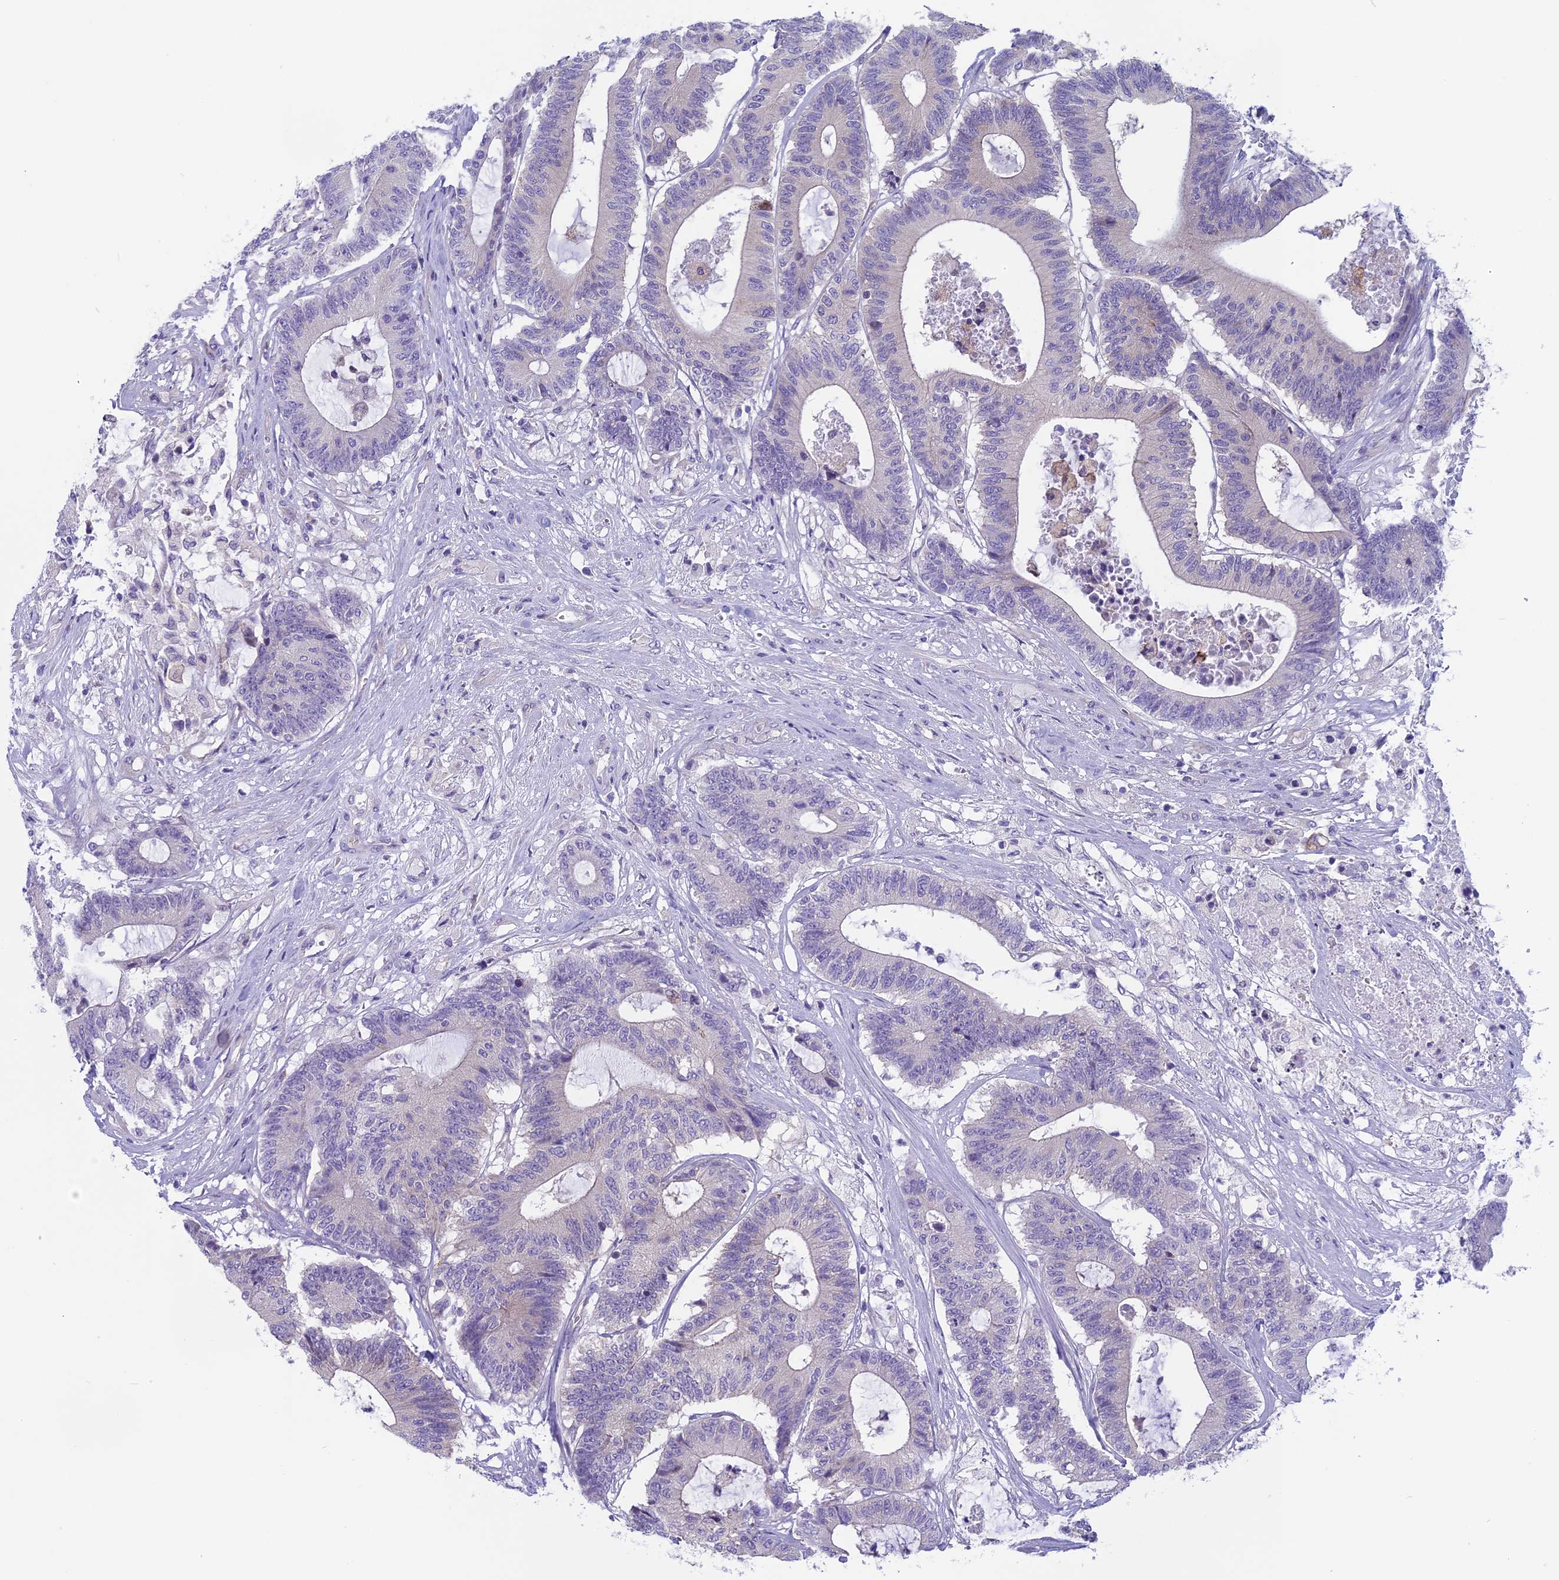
{"staining": {"intensity": "negative", "quantity": "none", "location": "none"}, "tissue": "colorectal cancer", "cell_type": "Tumor cells", "image_type": "cancer", "snomed": [{"axis": "morphology", "description": "Adenocarcinoma, NOS"}, {"axis": "topography", "description": "Colon"}], "caption": "Histopathology image shows no protein expression in tumor cells of adenocarcinoma (colorectal) tissue.", "gene": "ARHGEF37", "patient": {"sex": "female", "age": 84}}